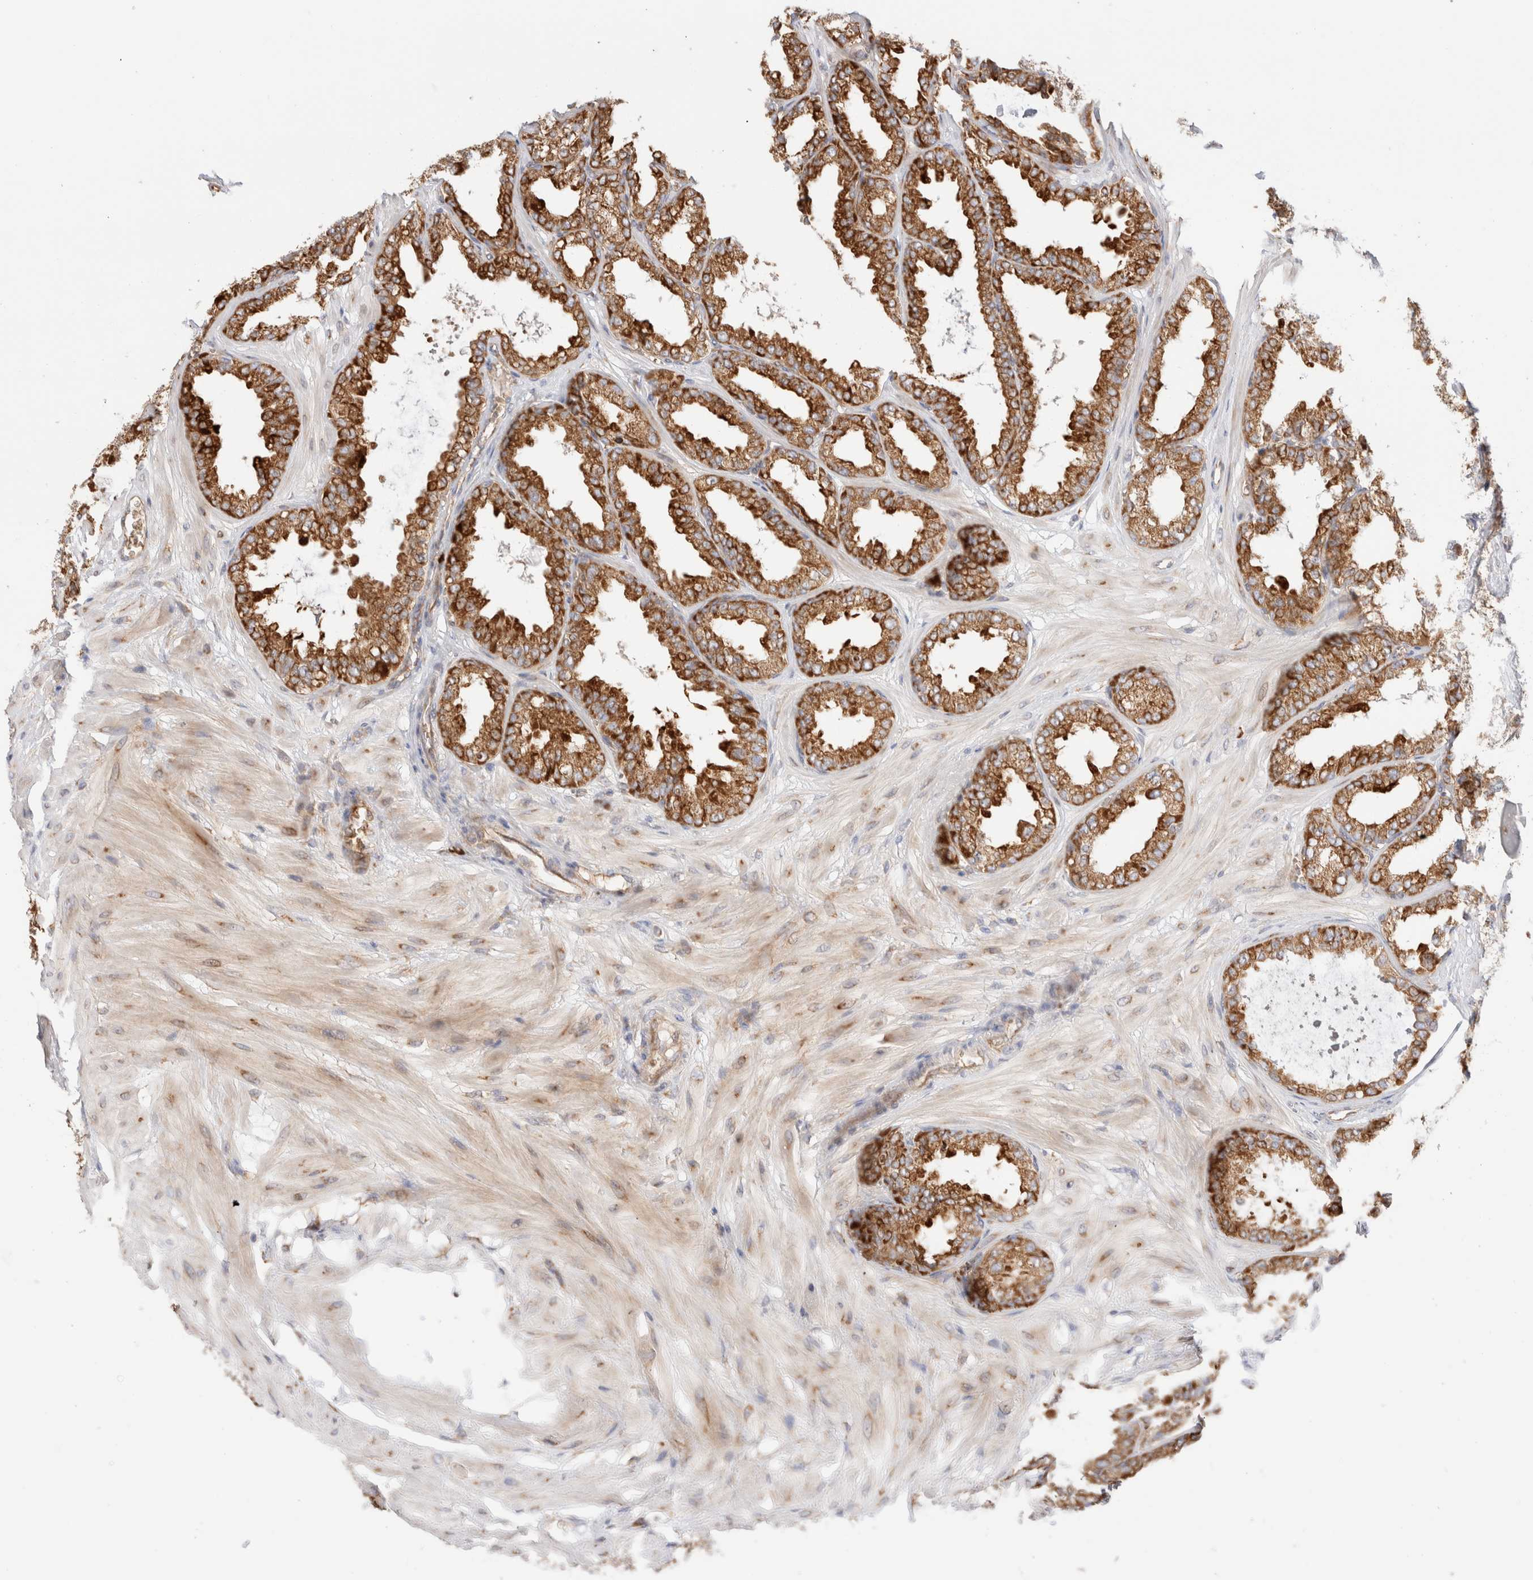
{"staining": {"intensity": "strong", "quantity": ">75%", "location": "cytoplasmic/membranous"}, "tissue": "seminal vesicle", "cell_type": "Glandular cells", "image_type": "normal", "snomed": [{"axis": "morphology", "description": "Normal tissue, NOS"}, {"axis": "topography", "description": "Prostate"}, {"axis": "topography", "description": "Seminal veicle"}], "caption": "Brown immunohistochemical staining in benign human seminal vesicle reveals strong cytoplasmic/membranous expression in about >75% of glandular cells. (brown staining indicates protein expression, while blue staining denotes nuclei).", "gene": "UTS2B", "patient": {"sex": "male", "age": 51}}